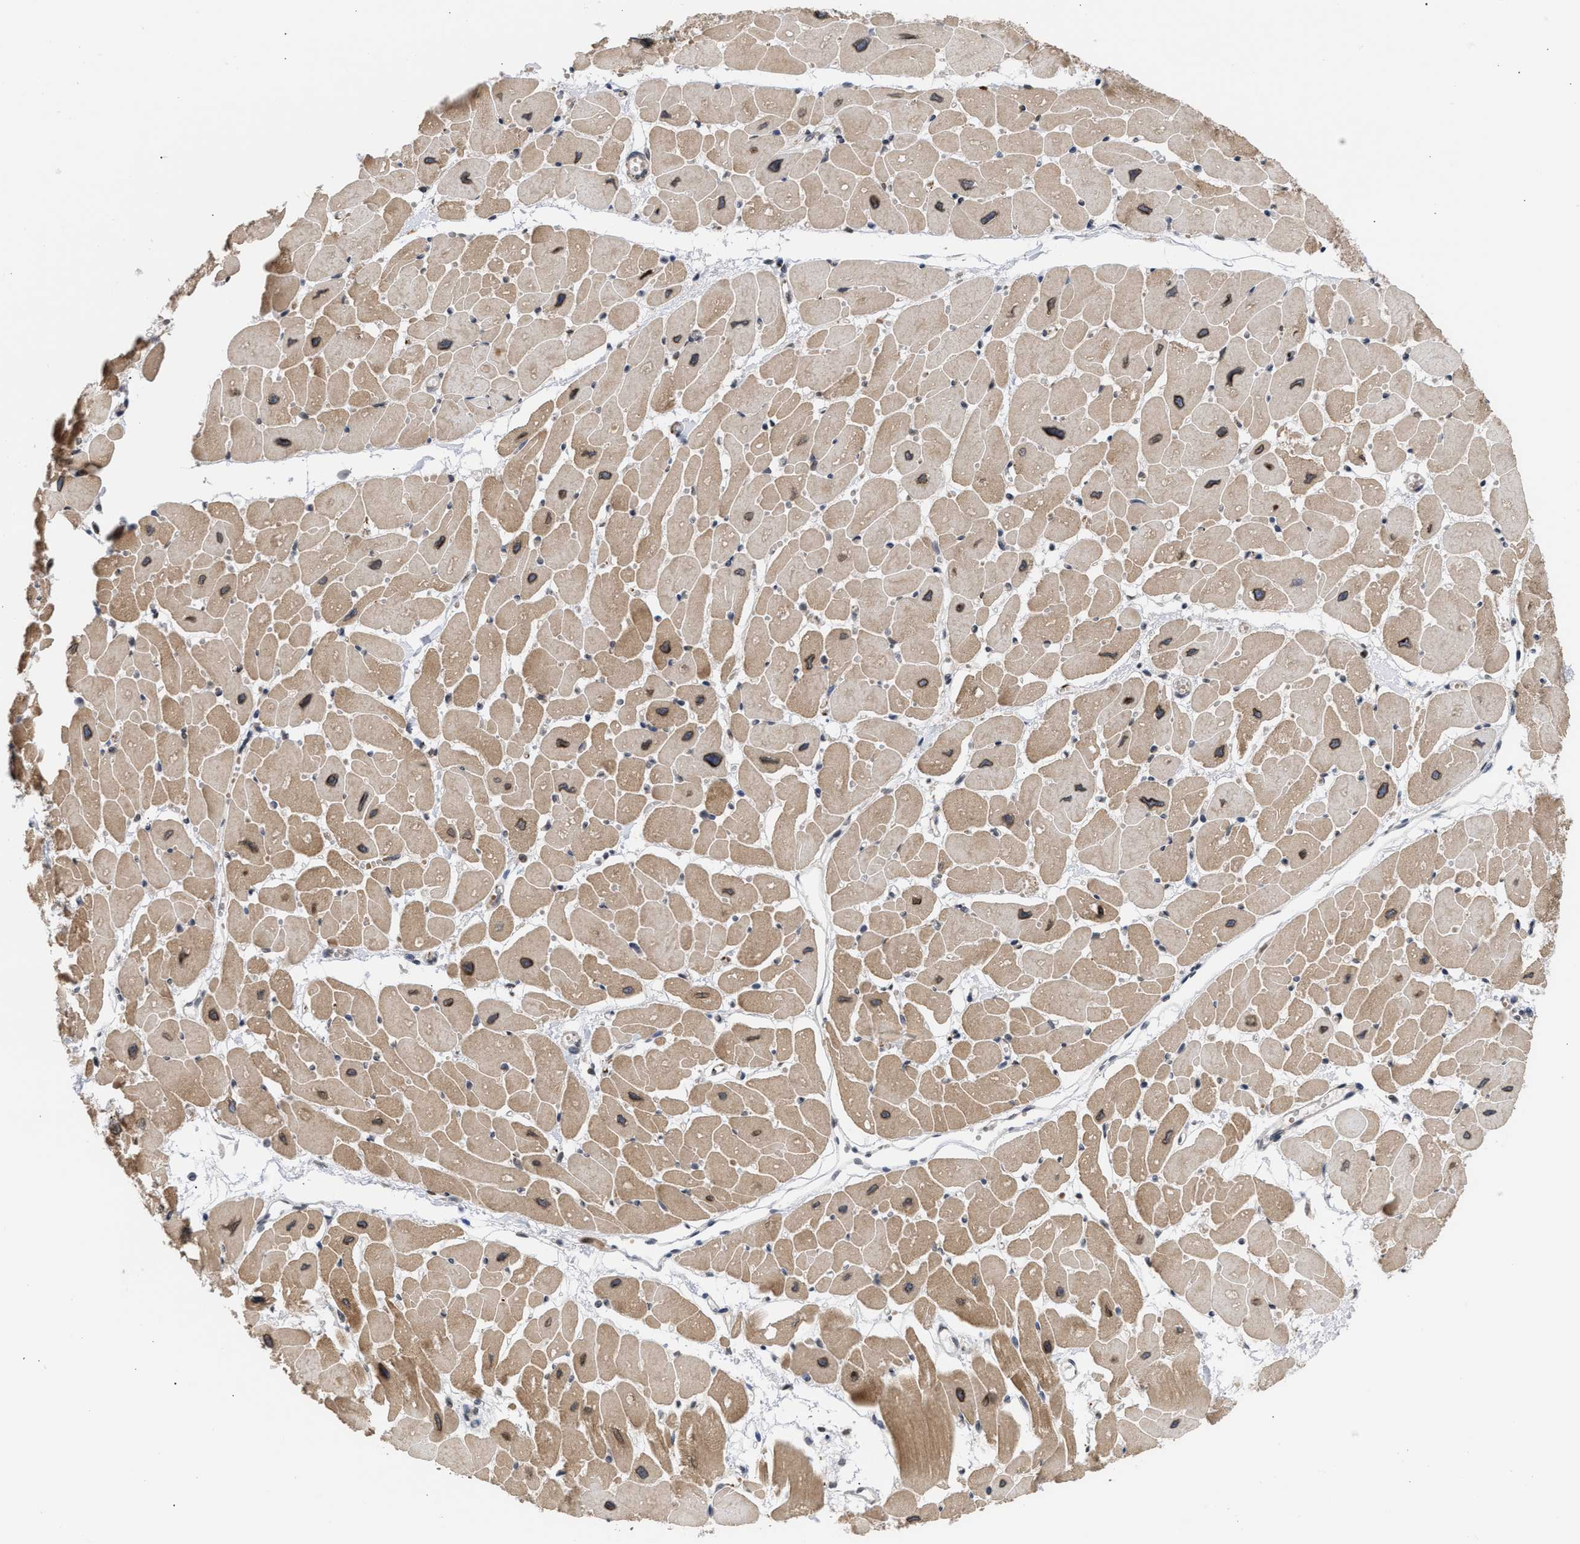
{"staining": {"intensity": "moderate", "quantity": ">75%", "location": "cytoplasmic/membranous,nuclear"}, "tissue": "heart muscle", "cell_type": "Cardiomyocytes", "image_type": "normal", "snomed": [{"axis": "morphology", "description": "Normal tissue, NOS"}, {"axis": "topography", "description": "Heart"}], "caption": "Heart muscle stained with DAB (3,3'-diaminobenzidine) immunohistochemistry reveals medium levels of moderate cytoplasmic/membranous,nuclear positivity in approximately >75% of cardiomyocytes.", "gene": "NUP62", "patient": {"sex": "female", "age": 54}}